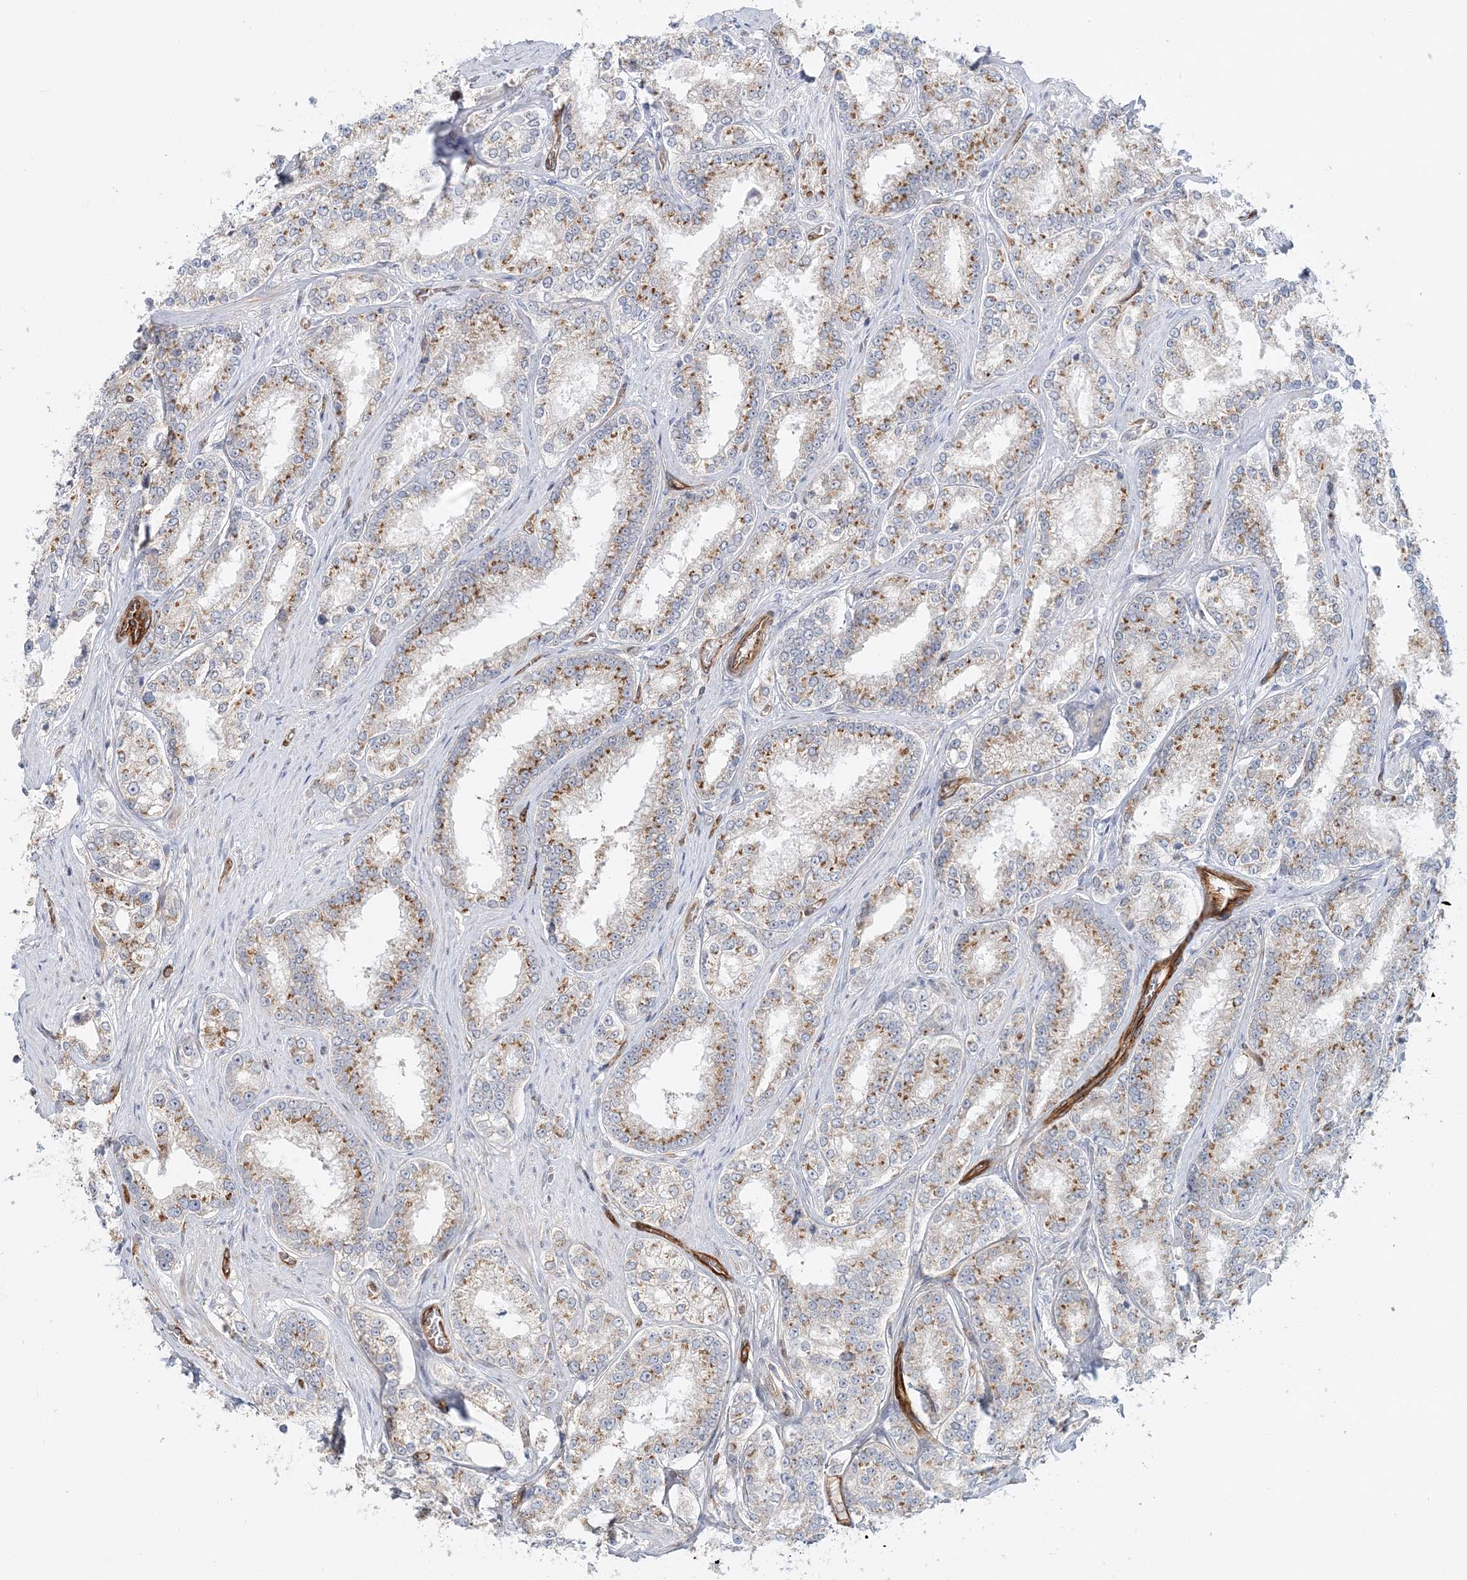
{"staining": {"intensity": "moderate", "quantity": ">75%", "location": "cytoplasmic/membranous"}, "tissue": "prostate cancer", "cell_type": "Tumor cells", "image_type": "cancer", "snomed": [{"axis": "morphology", "description": "Normal tissue, NOS"}, {"axis": "morphology", "description": "Adenocarcinoma, High grade"}, {"axis": "topography", "description": "Prostate"}], "caption": "Approximately >75% of tumor cells in human adenocarcinoma (high-grade) (prostate) demonstrate moderate cytoplasmic/membranous protein expression as visualized by brown immunohistochemical staining.", "gene": "AFAP1L2", "patient": {"sex": "male", "age": 83}}